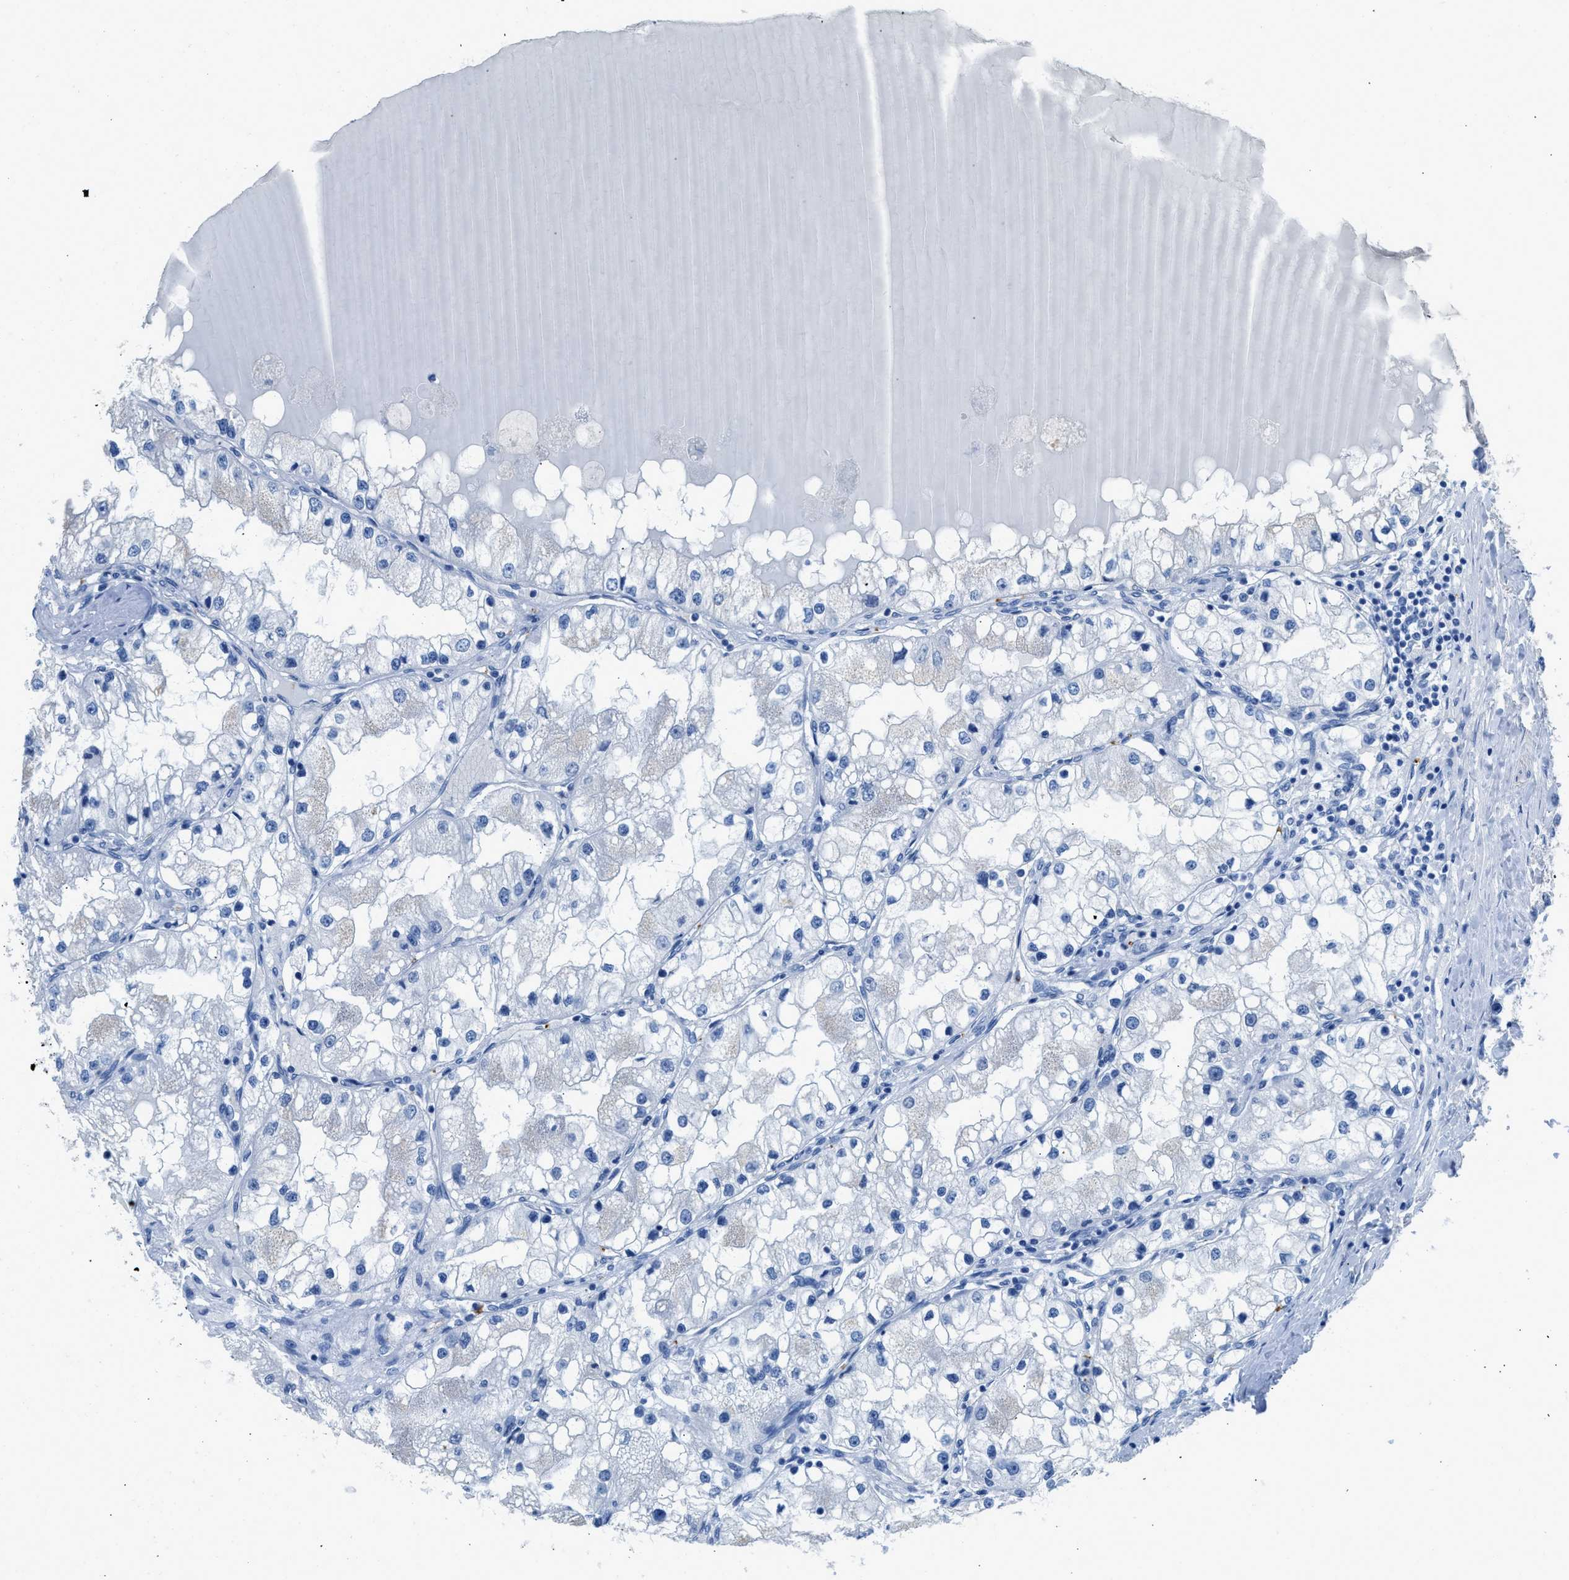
{"staining": {"intensity": "negative", "quantity": "none", "location": "none"}, "tissue": "renal cancer", "cell_type": "Tumor cells", "image_type": "cancer", "snomed": [{"axis": "morphology", "description": "Adenocarcinoma, NOS"}, {"axis": "topography", "description": "Kidney"}], "caption": "Histopathology image shows no protein positivity in tumor cells of renal cancer (adenocarcinoma) tissue.", "gene": "FAIM2", "patient": {"sex": "male", "age": 68}}